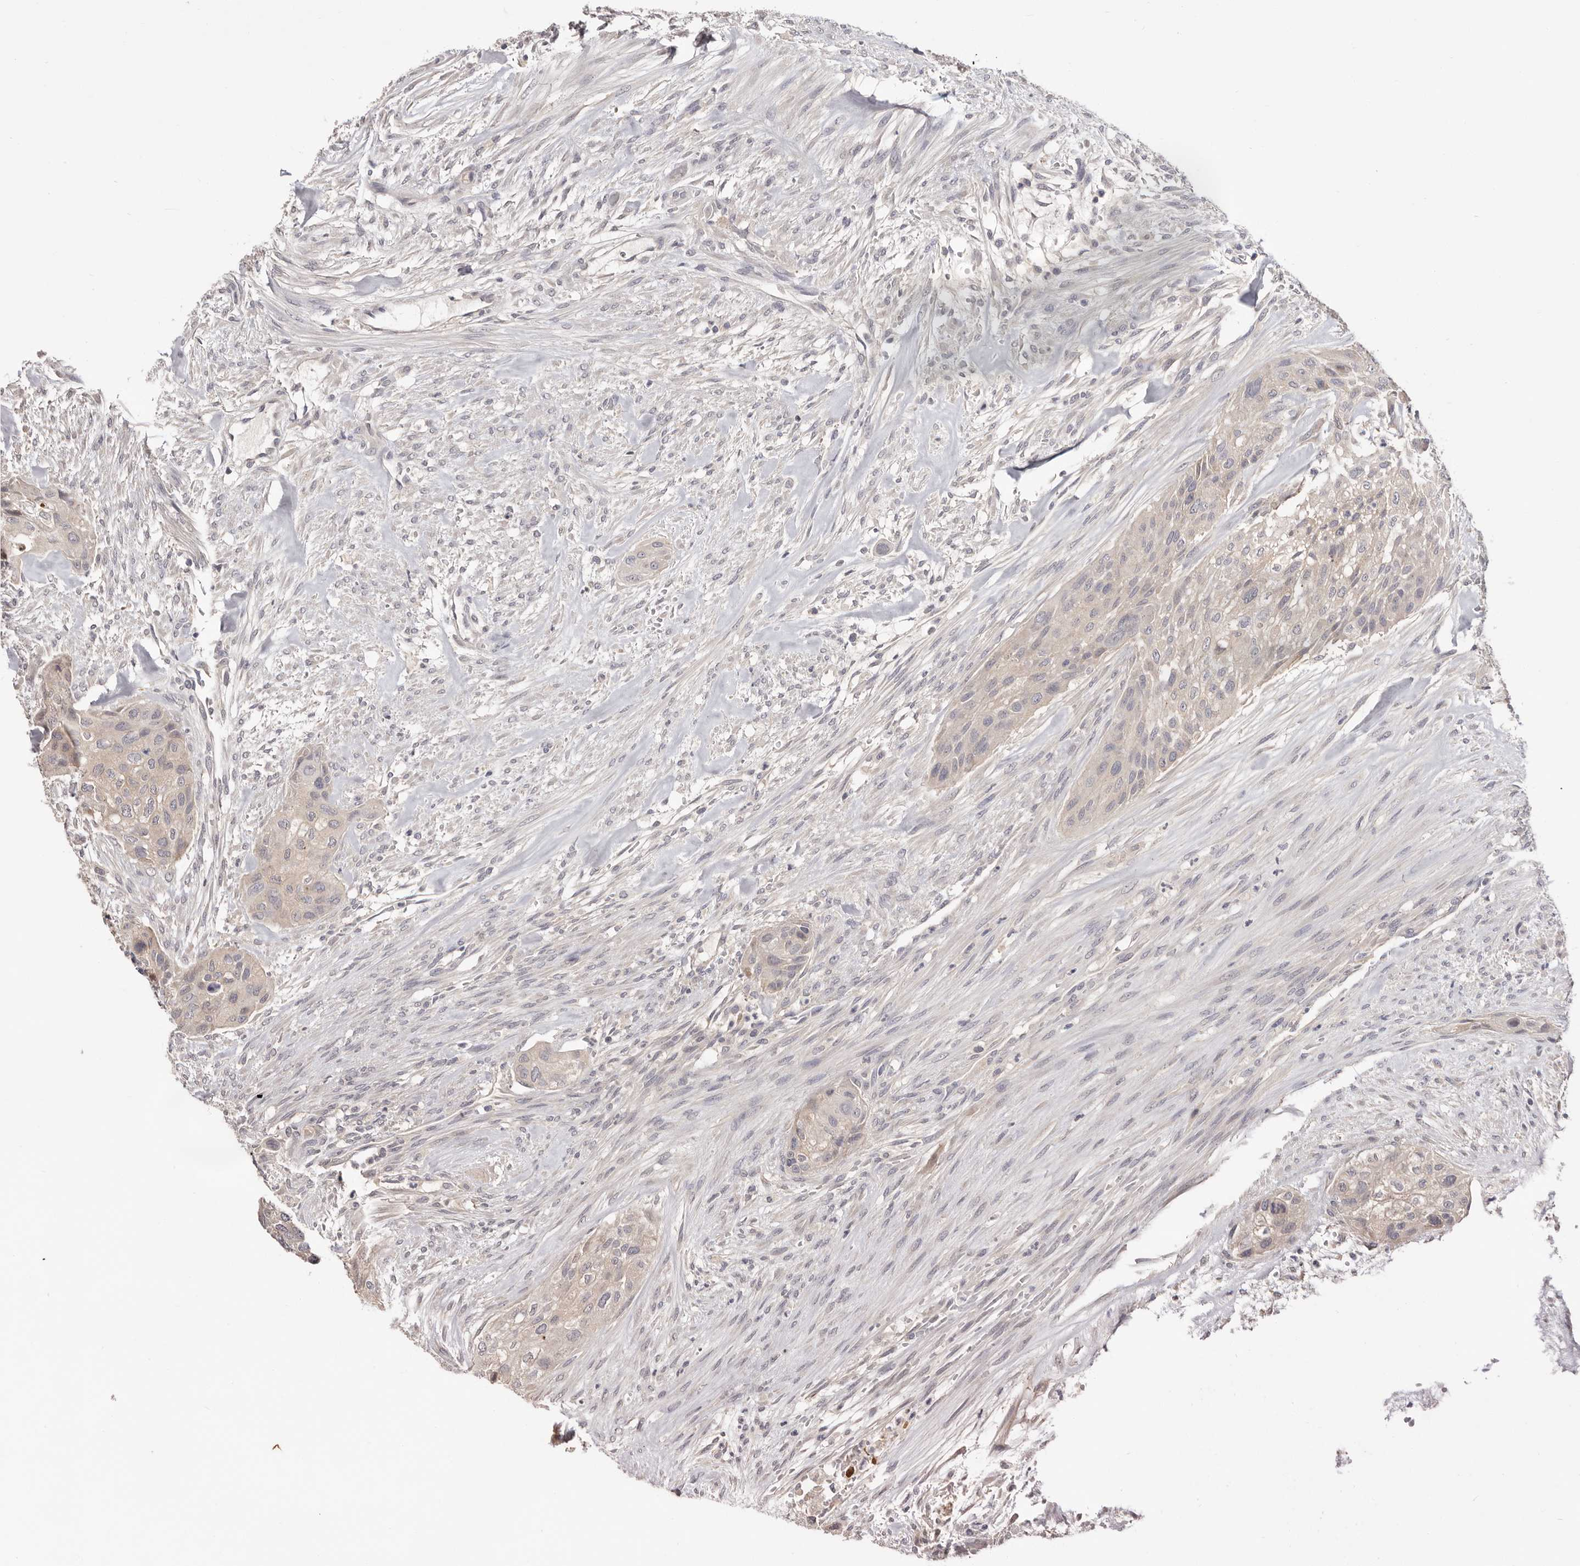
{"staining": {"intensity": "weak", "quantity": "<25%", "location": "cytoplasmic/membranous"}, "tissue": "urothelial cancer", "cell_type": "Tumor cells", "image_type": "cancer", "snomed": [{"axis": "morphology", "description": "Urothelial carcinoma, High grade"}, {"axis": "topography", "description": "Urinary bladder"}], "caption": "An immunohistochemistry micrograph of urothelial carcinoma (high-grade) is shown. There is no staining in tumor cells of urothelial carcinoma (high-grade).", "gene": "DOP1A", "patient": {"sex": "male", "age": 35}}